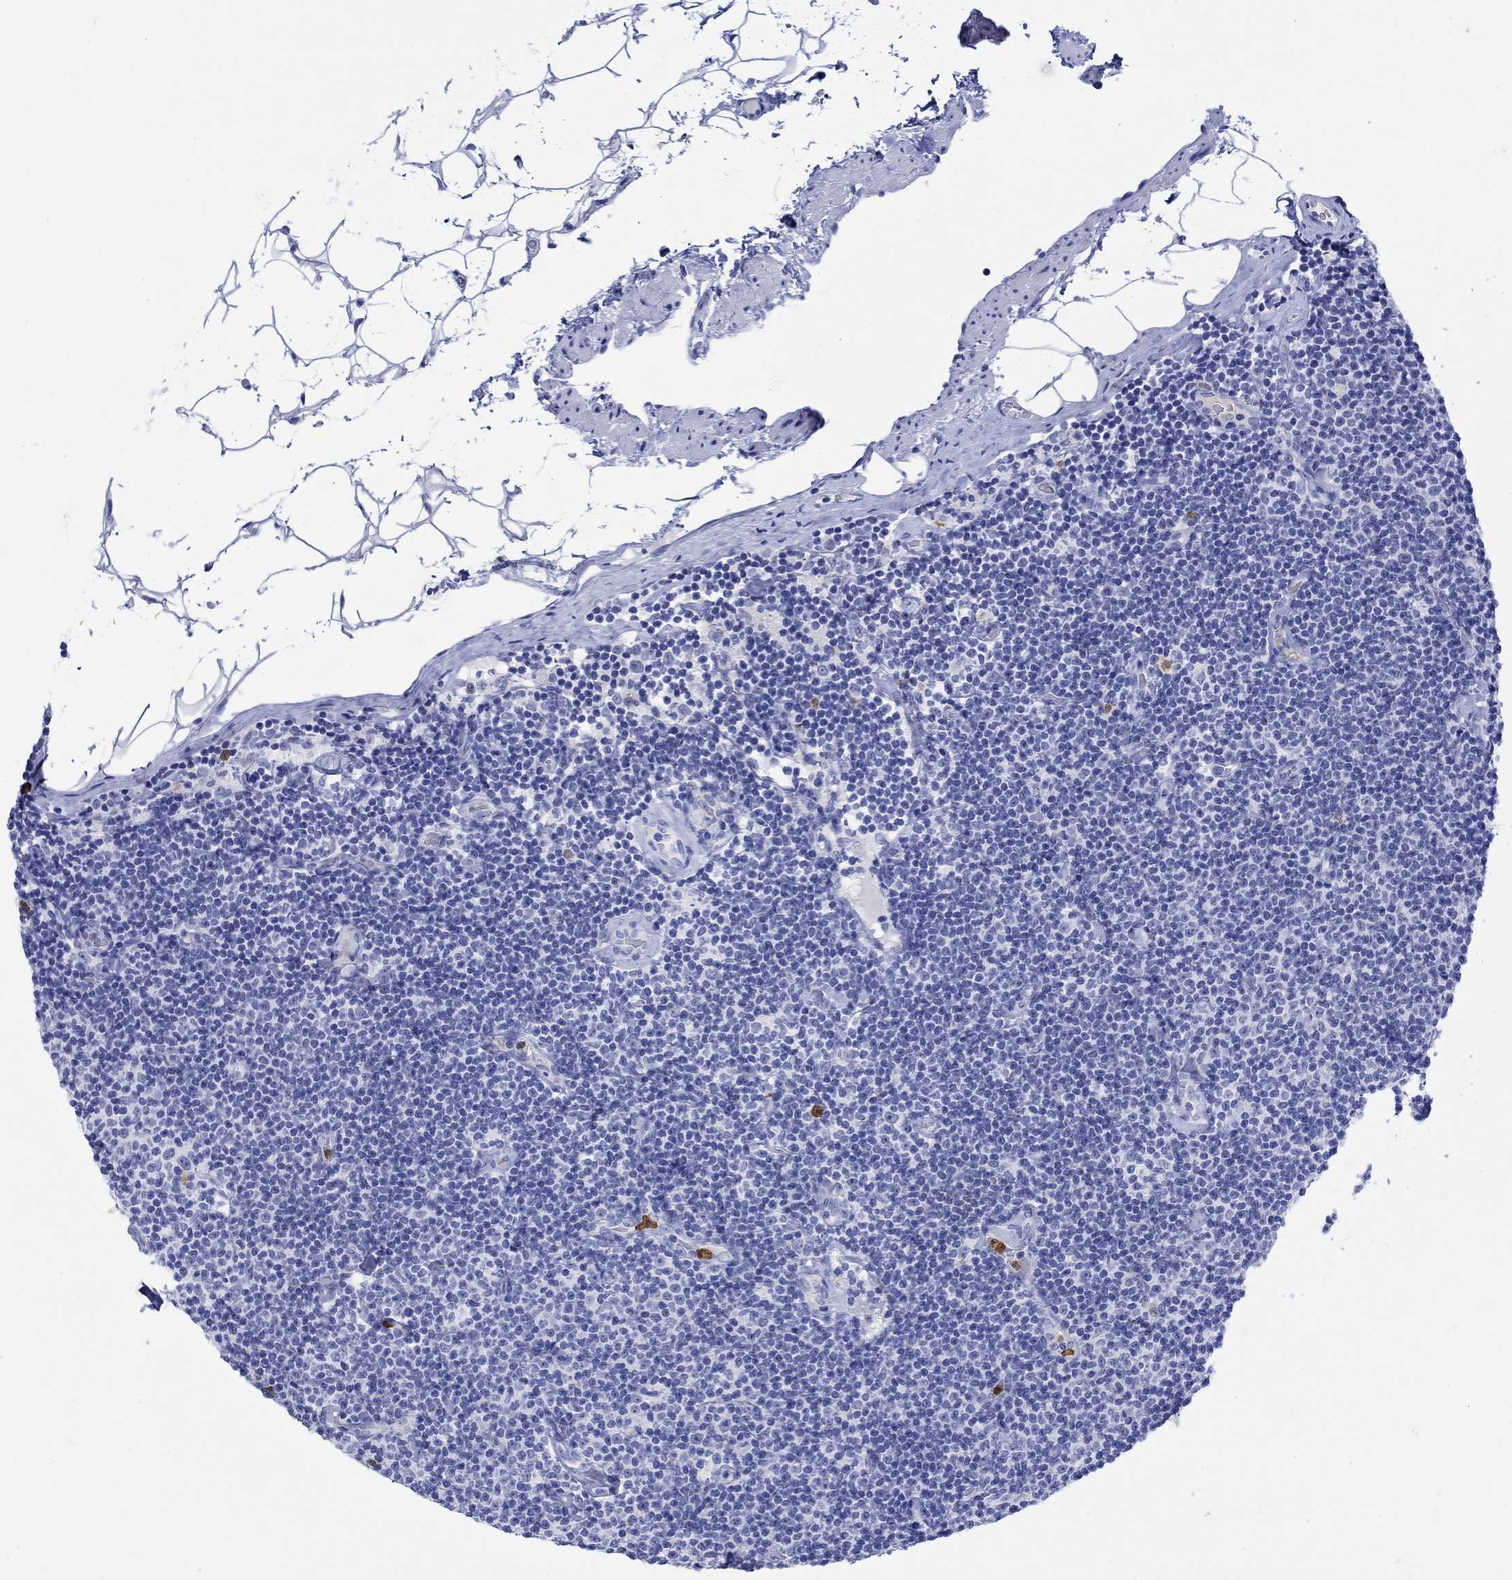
{"staining": {"intensity": "negative", "quantity": "none", "location": "none"}, "tissue": "lymphoma", "cell_type": "Tumor cells", "image_type": "cancer", "snomed": [{"axis": "morphology", "description": "Malignant lymphoma, non-Hodgkin's type, Low grade"}, {"axis": "topography", "description": "Lymph node"}], "caption": "Lymphoma was stained to show a protein in brown. There is no significant expression in tumor cells.", "gene": "LINGO3", "patient": {"sex": "male", "age": 81}}